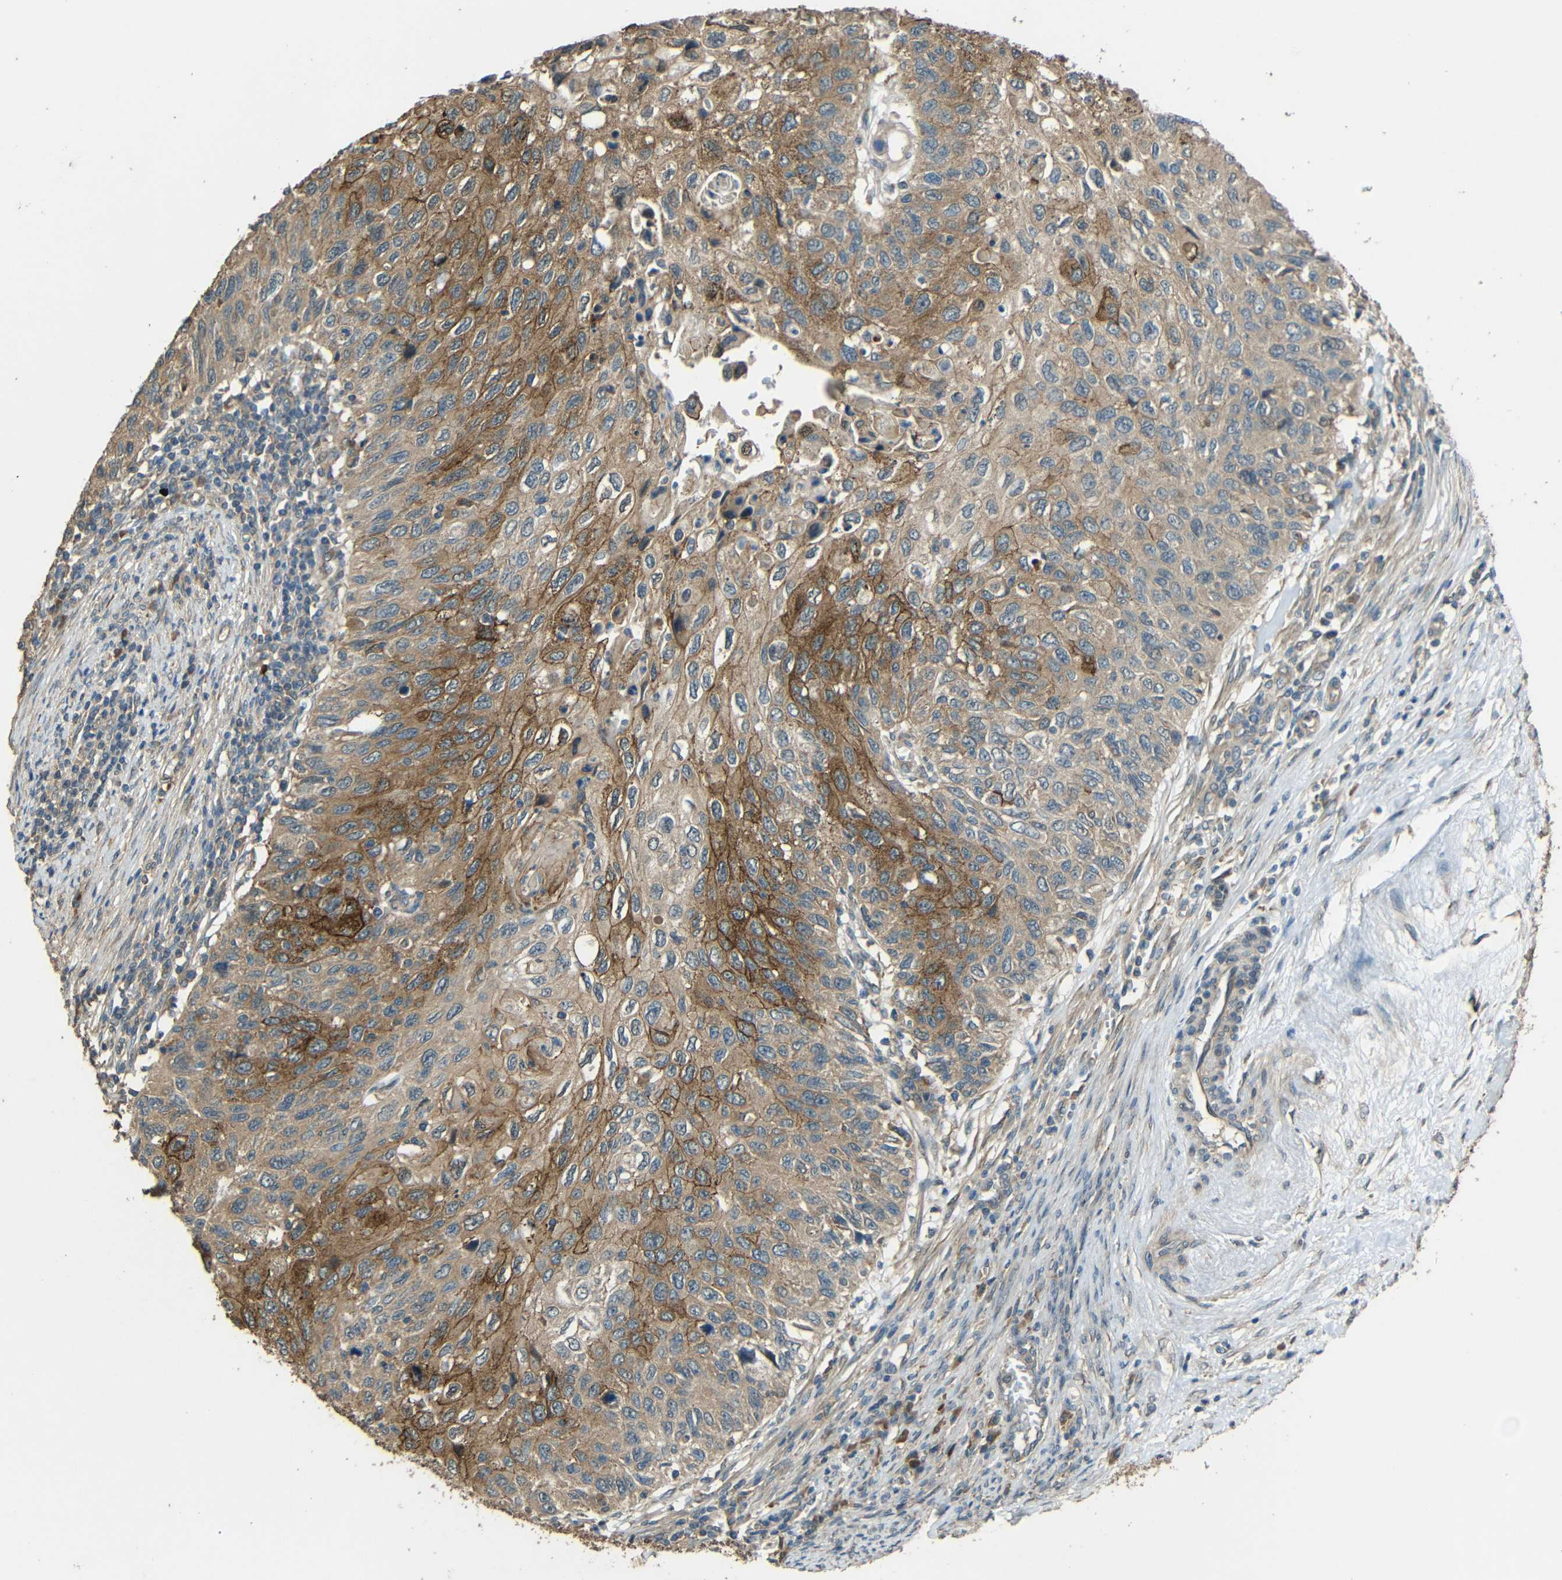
{"staining": {"intensity": "moderate", "quantity": ">75%", "location": "cytoplasmic/membranous"}, "tissue": "cervical cancer", "cell_type": "Tumor cells", "image_type": "cancer", "snomed": [{"axis": "morphology", "description": "Squamous cell carcinoma, NOS"}, {"axis": "topography", "description": "Cervix"}], "caption": "Immunohistochemical staining of human cervical squamous cell carcinoma reveals medium levels of moderate cytoplasmic/membranous positivity in approximately >75% of tumor cells. (brown staining indicates protein expression, while blue staining denotes nuclei).", "gene": "ACACA", "patient": {"sex": "female", "age": 70}}